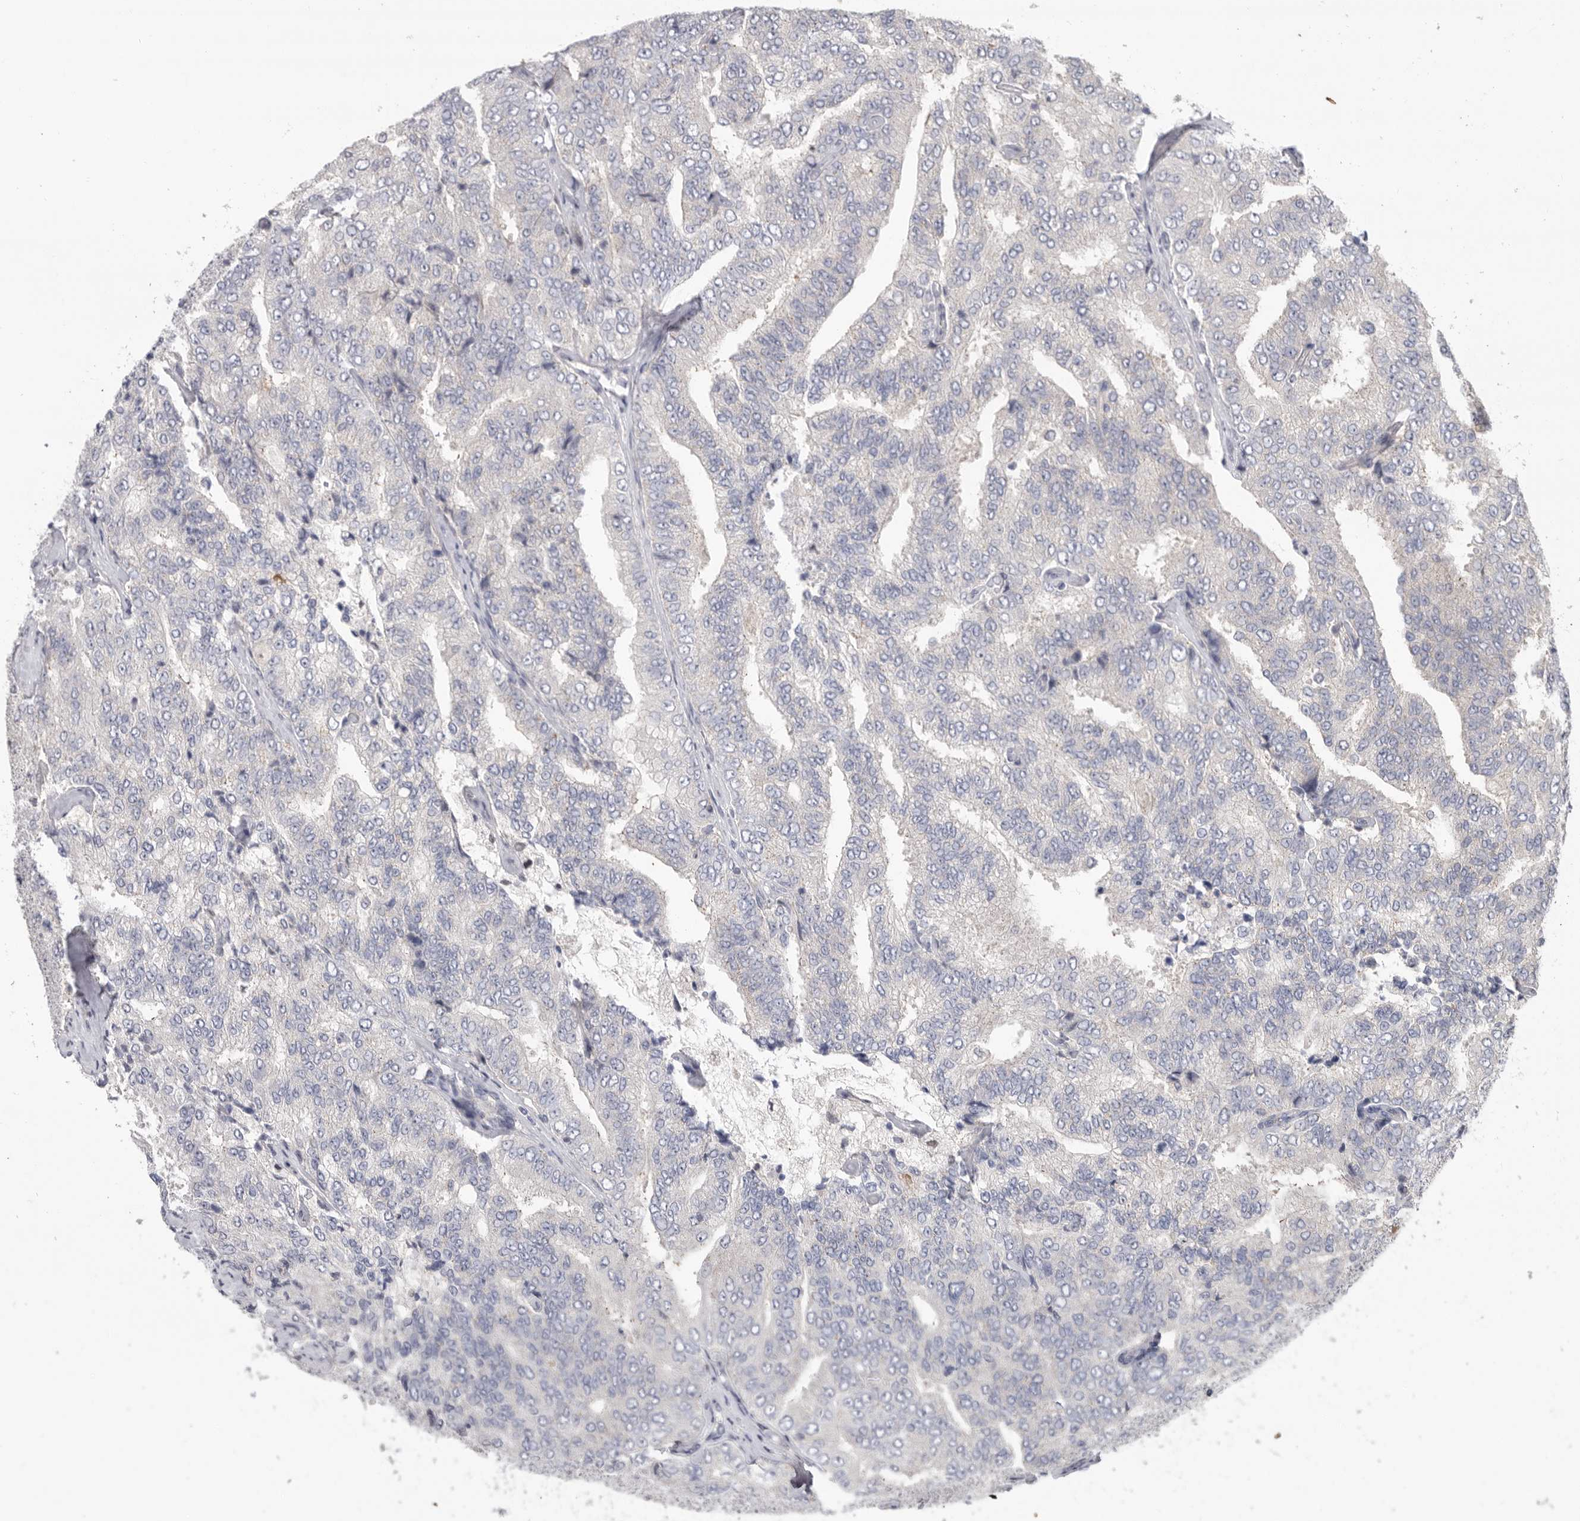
{"staining": {"intensity": "negative", "quantity": "none", "location": "none"}, "tissue": "prostate cancer", "cell_type": "Tumor cells", "image_type": "cancer", "snomed": [{"axis": "morphology", "description": "Adenocarcinoma, High grade"}, {"axis": "topography", "description": "Prostate"}], "caption": "DAB immunohistochemical staining of human prostate cancer displays no significant positivity in tumor cells.", "gene": "KLK5", "patient": {"sex": "male", "age": 58}}